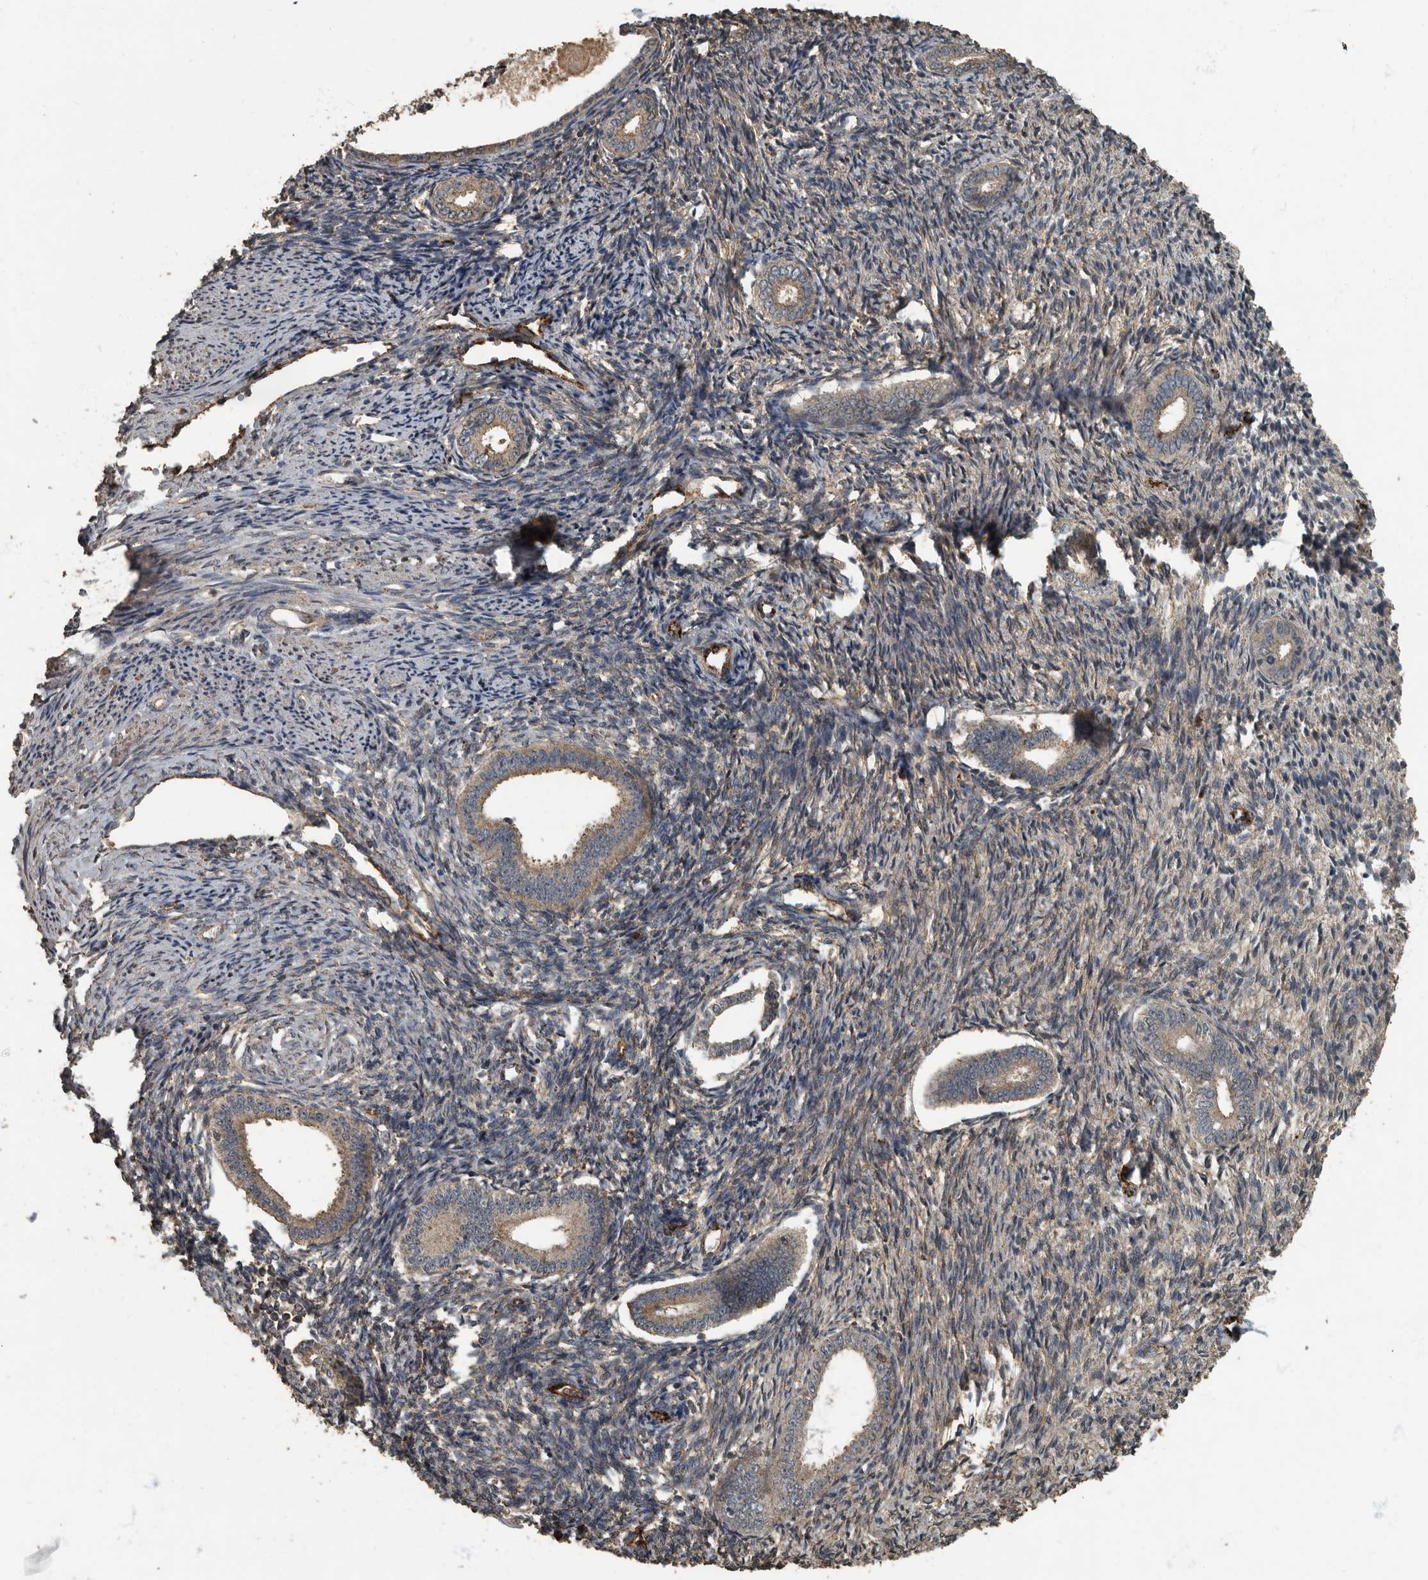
{"staining": {"intensity": "weak", "quantity": "25%-75%", "location": "cytoplasmic/membranous"}, "tissue": "endometrium", "cell_type": "Cells in endometrial stroma", "image_type": "normal", "snomed": [{"axis": "morphology", "description": "Normal tissue, NOS"}, {"axis": "topography", "description": "Endometrium"}], "caption": "A high-resolution image shows immunohistochemistry (IHC) staining of benign endometrium, which reveals weak cytoplasmic/membranous positivity in about 25%-75% of cells in endometrial stroma.", "gene": "IL15RA", "patient": {"sex": "female", "age": 56}}